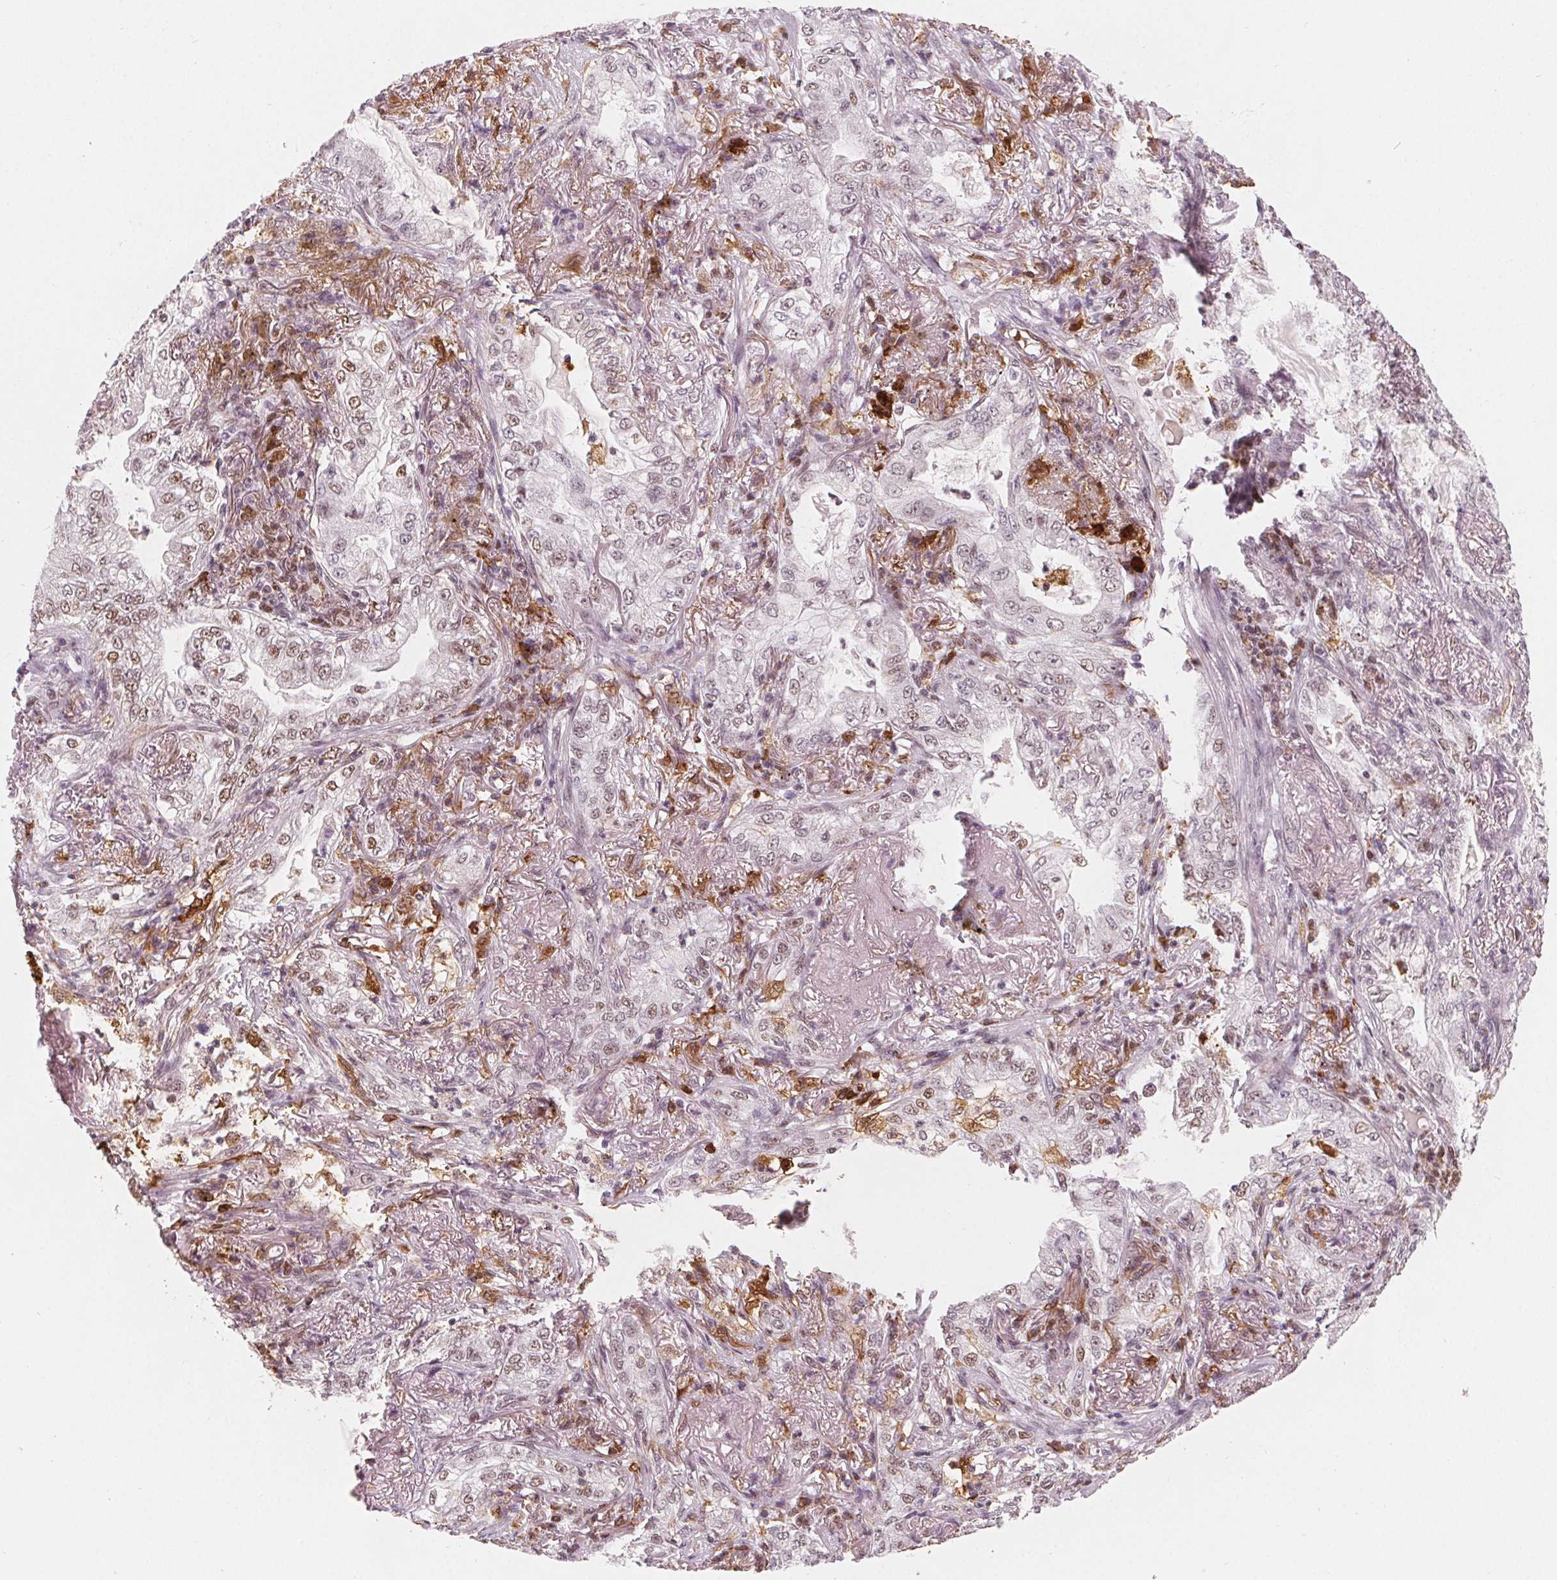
{"staining": {"intensity": "moderate", "quantity": "25%-75%", "location": "nuclear"}, "tissue": "lung cancer", "cell_type": "Tumor cells", "image_type": "cancer", "snomed": [{"axis": "morphology", "description": "Adenocarcinoma, NOS"}, {"axis": "topography", "description": "Lung"}], "caption": "Immunohistochemical staining of human lung adenocarcinoma demonstrates moderate nuclear protein expression in about 25%-75% of tumor cells.", "gene": "DPM2", "patient": {"sex": "female", "age": 73}}